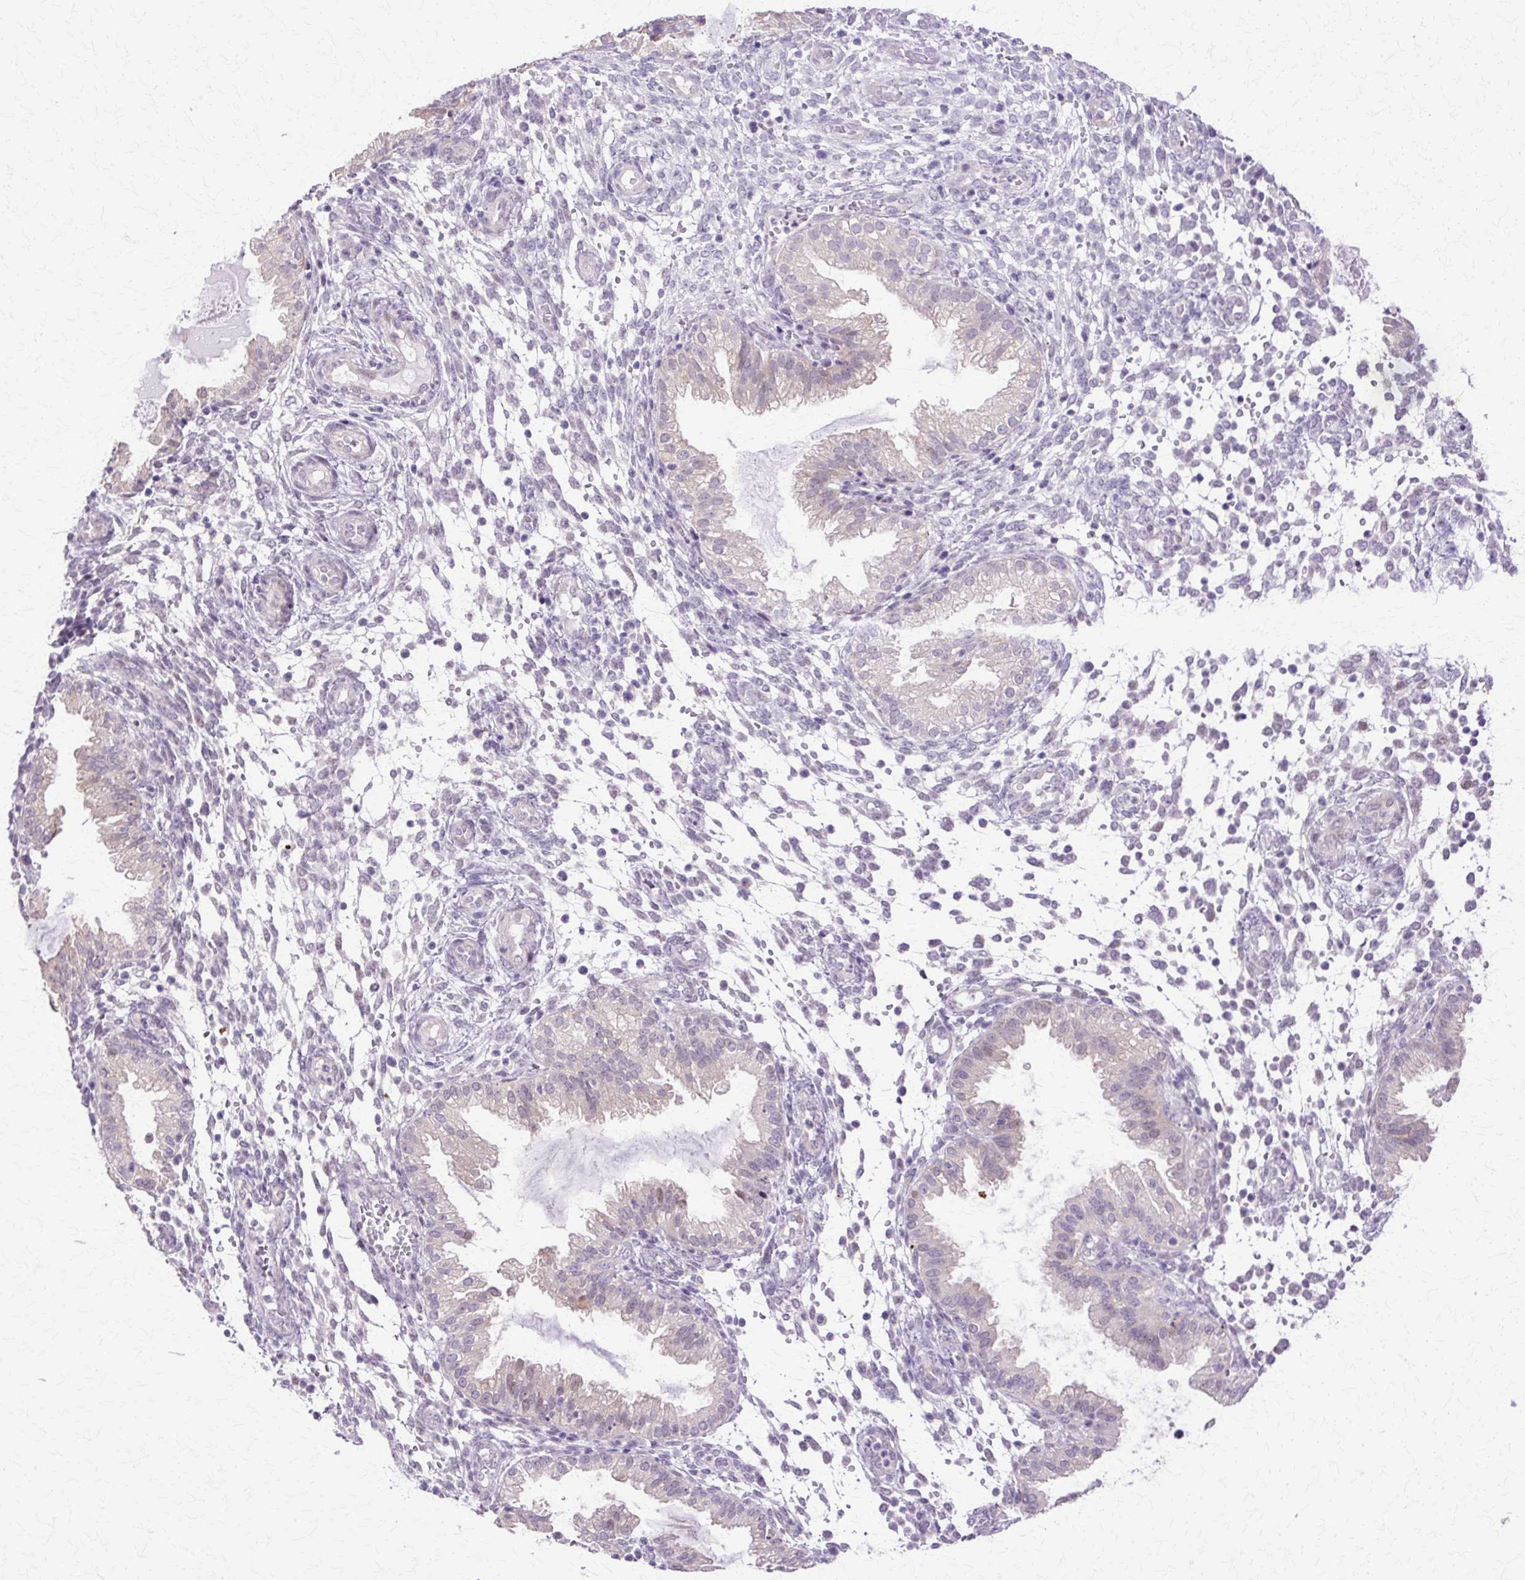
{"staining": {"intensity": "negative", "quantity": "none", "location": "none"}, "tissue": "endometrium", "cell_type": "Cells in endometrial stroma", "image_type": "normal", "snomed": [{"axis": "morphology", "description": "Normal tissue, NOS"}, {"axis": "topography", "description": "Endometrium"}], "caption": "The photomicrograph reveals no significant staining in cells in endometrial stroma of endometrium. (DAB immunohistochemistry, high magnification).", "gene": "HSPA1A", "patient": {"sex": "female", "age": 33}}